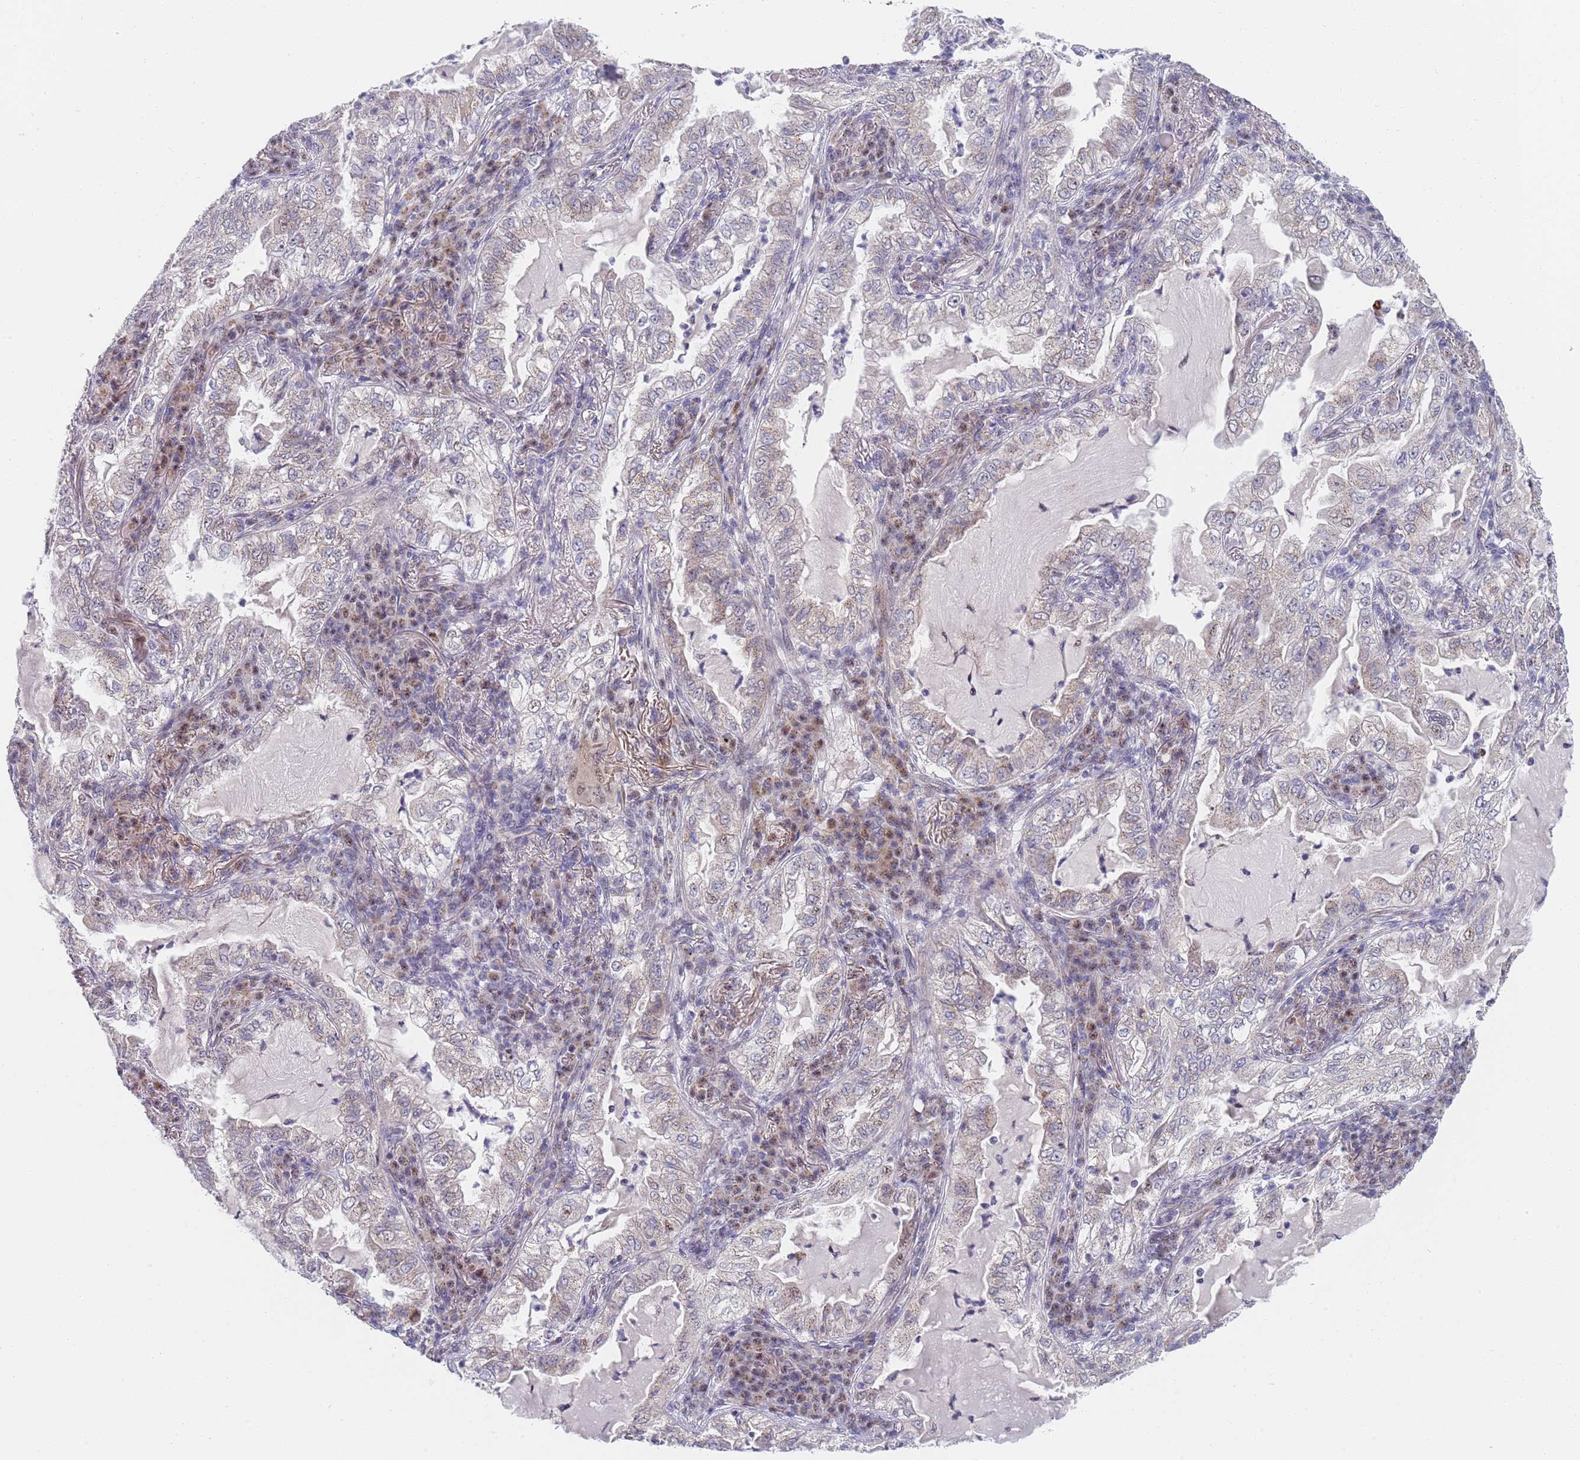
{"staining": {"intensity": "weak", "quantity": "<25%", "location": "cytoplasmic/membranous"}, "tissue": "lung cancer", "cell_type": "Tumor cells", "image_type": "cancer", "snomed": [{"axis": "morphology", "description": "Adenocarcinoma, NOS"}, {"axis": "topography", "description": "Lung"}], "caption": "This is a photomicrograph of immunohistochemistry (IHC) staining of lung cancer (adenocarcinoma), which shows no staining in tumor cells.", "gene": "PLCL2", "patient": {"sex": "female", "age": 73}}